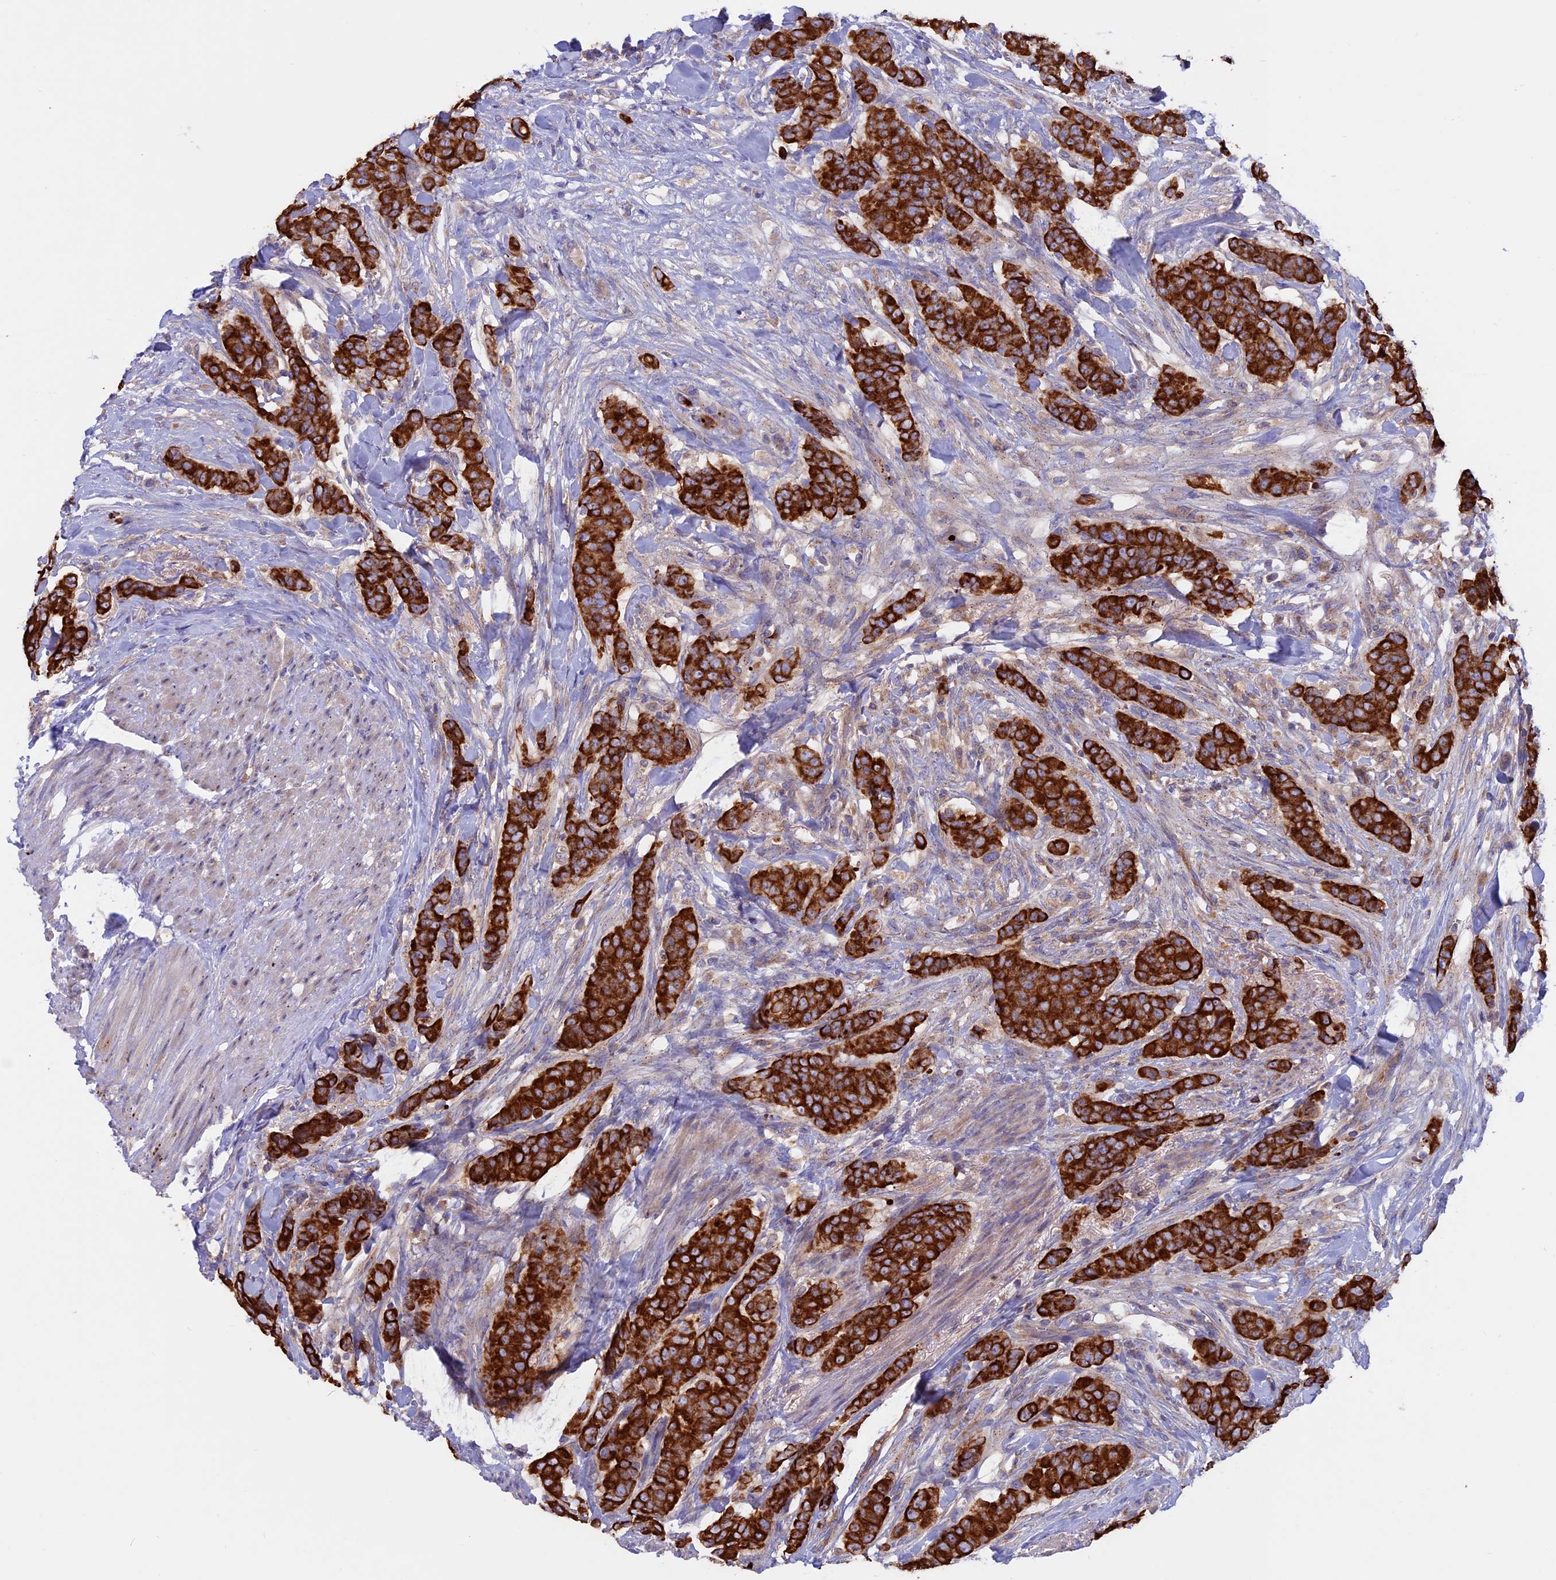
{"staining": {"intensity": "strong", "quantity": ">75%", "location": "cytoplasmic/membranous"}, "tissue": "breast cancer", "cell_type": "Tumor cells", "image_type": "cancer", "snomed": [{"axis": "morphology", "description": "Duct carcinoma"}, {"axis": "topography", "description": "Breast"}], "caption": "There is high levels of strong cytoplasmic/membranous positivity in tumor cells of breast cancer, as demonstrated by immunohistochemical staining (brown color).", "gene": "PTPN9", "patient": {"sex": "female", "age": 40}}